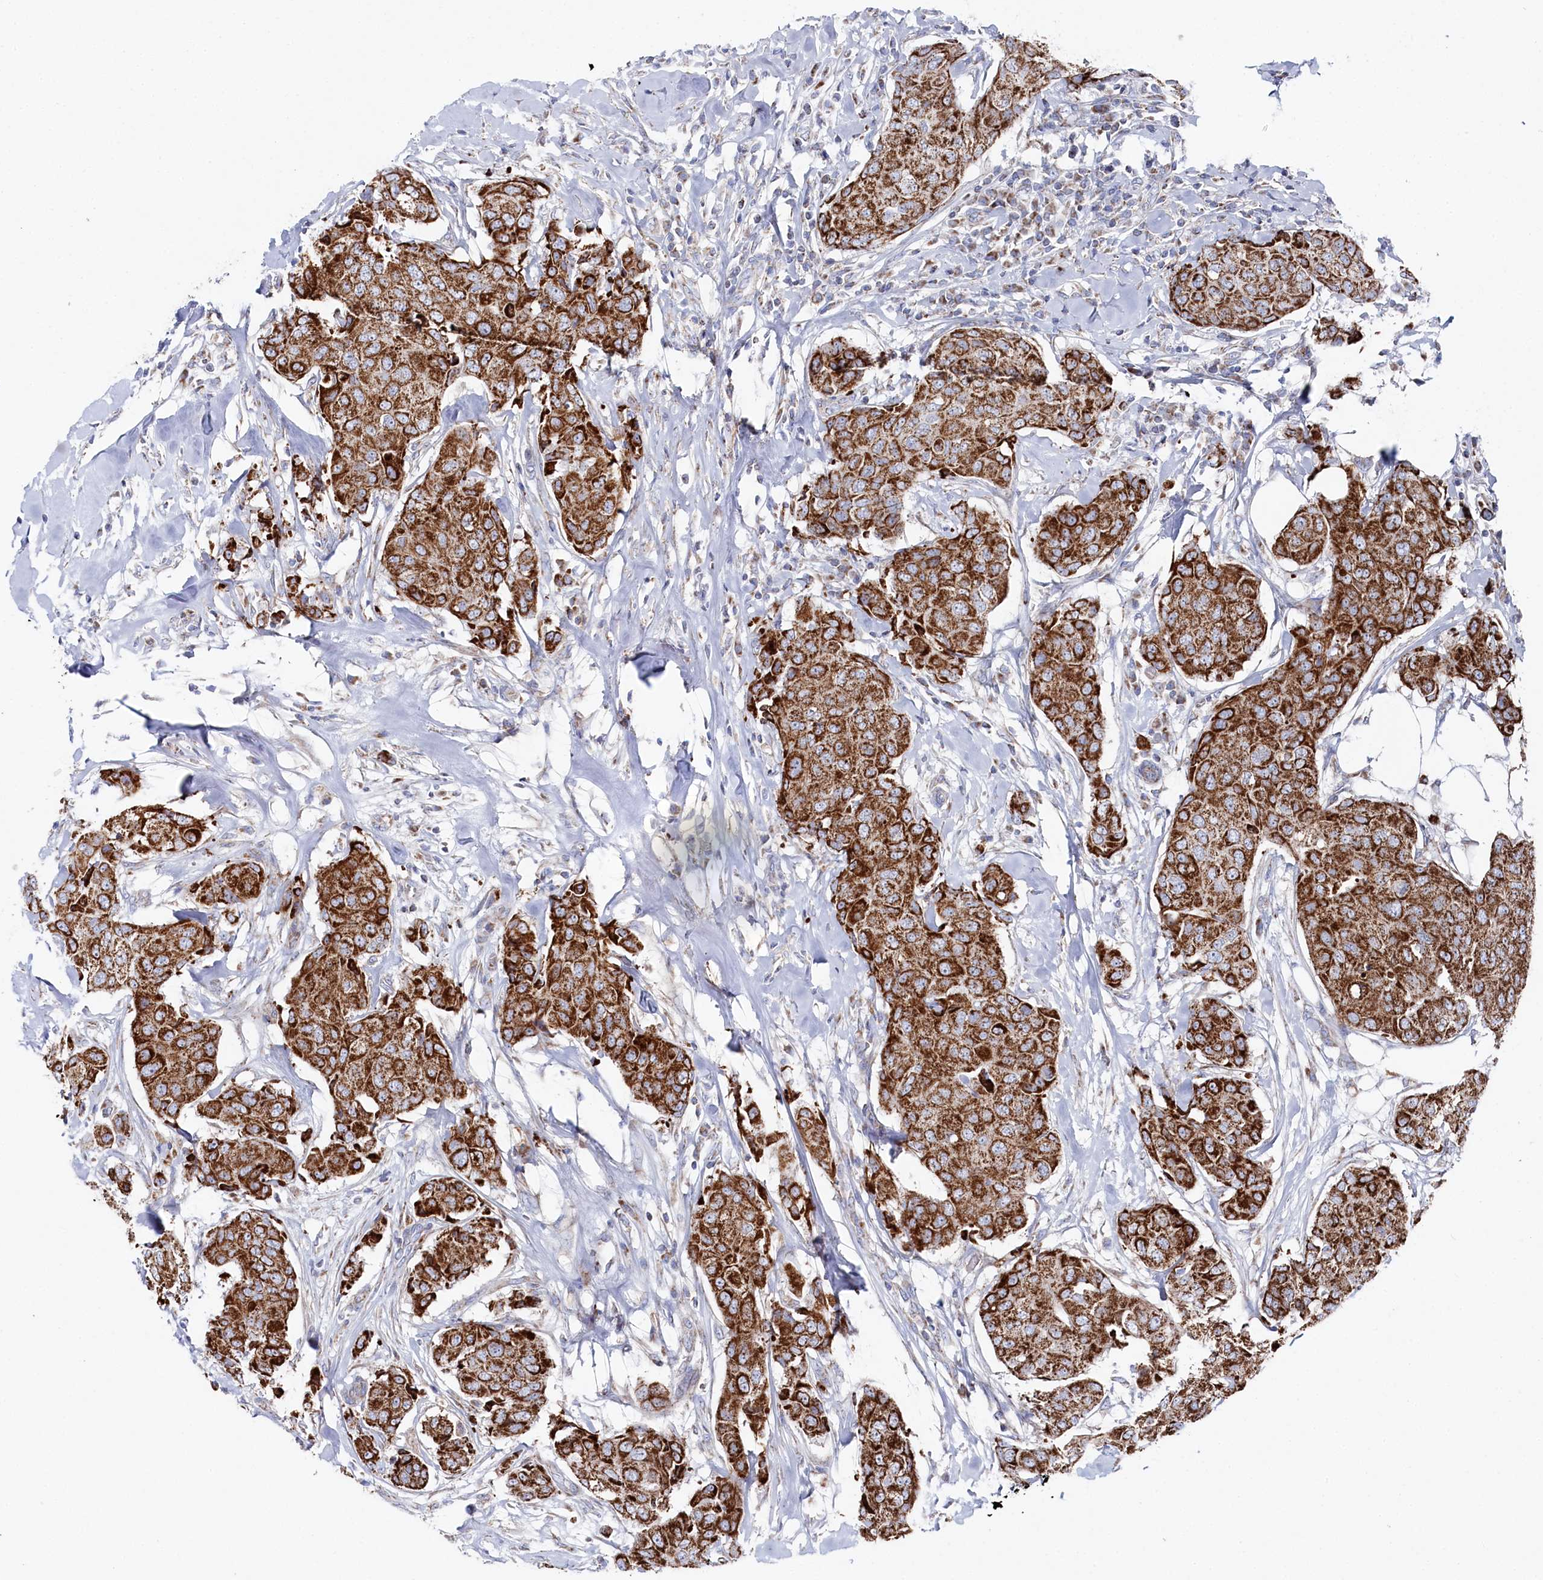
{"staining": {"intensity": "strong", "quantity": ">75%", "location": "cytoplasmic/membranous"}, "tissue": "breast cancer", "cell_type": "Tumor cells", "image_type": "cancer", "snomed": [{"axis": "morphology", "description": "Duct carcinoma"}, {"axis": "topography", "description": "Breast"}], "caption": "Immunohistochemistry of human breast cancer reveals high levels of strong cytoplasmic/membranous positivity in about >75% of tumor cells.", "gene": "GLS2", "patient": {"sex": "female", "age": 80}}